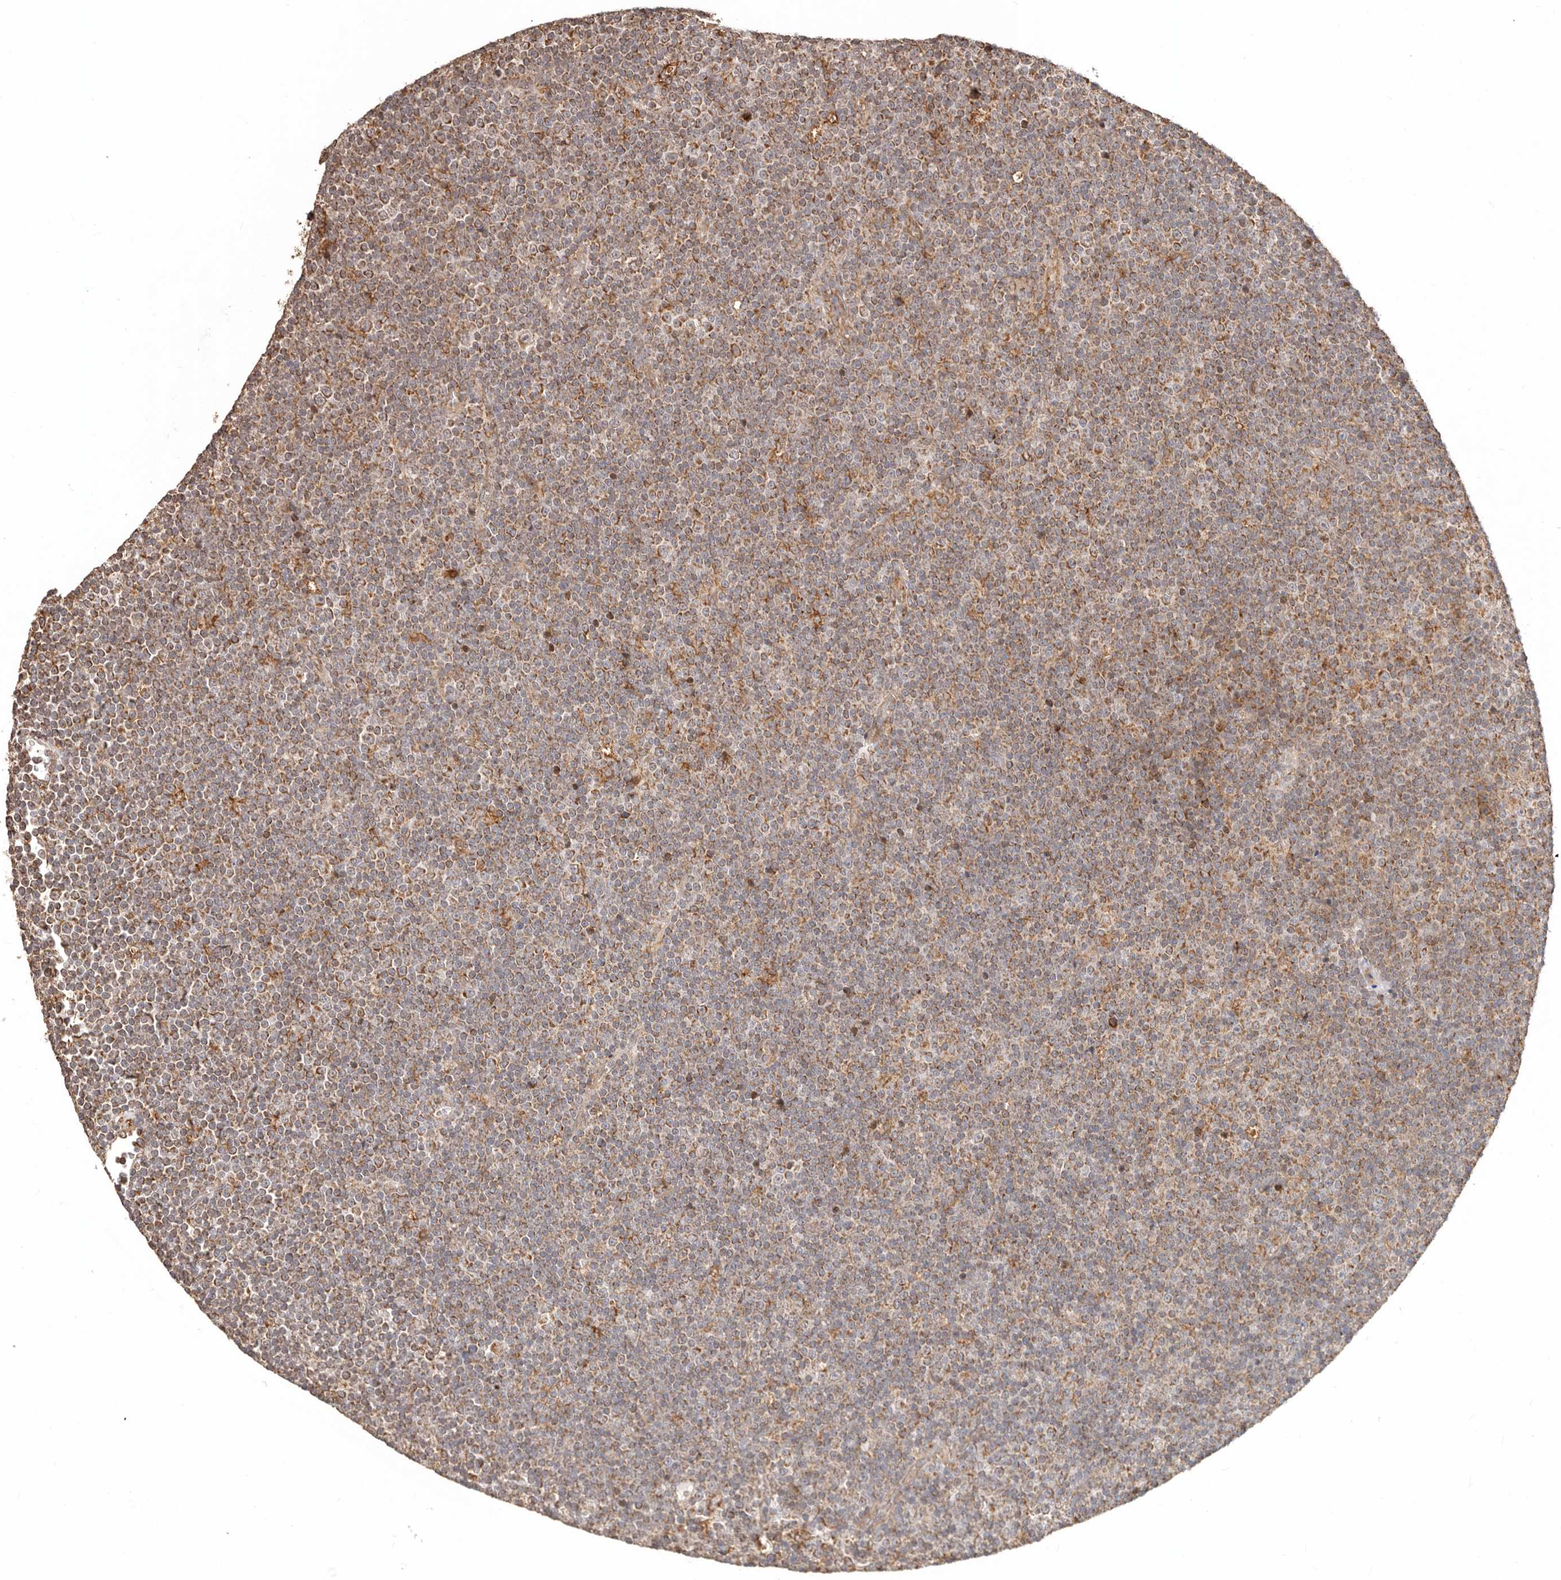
{"staining": {"intensity": "moderate", "quantity": ">75%", "location": "cytoplasmic/membranous"}, "tissue": "lymphoma", "cell_type": "Tumor cells", "image_type": "cancer", "snomed": [{"axis": "morphology", "description": "Malignant lymphoma, non-Hodgkin's type, Low grade"}, {"axis": "topography", "description": "Lymph node"}], "caption": "Lymphoma stained for a protein (brown) demonstrates moderate cytoplasmic/membranous positive positivity in about >75% of tumor cells.", "gene": "NDUFB11", "patient": {"sex": "female", "age": 67}}